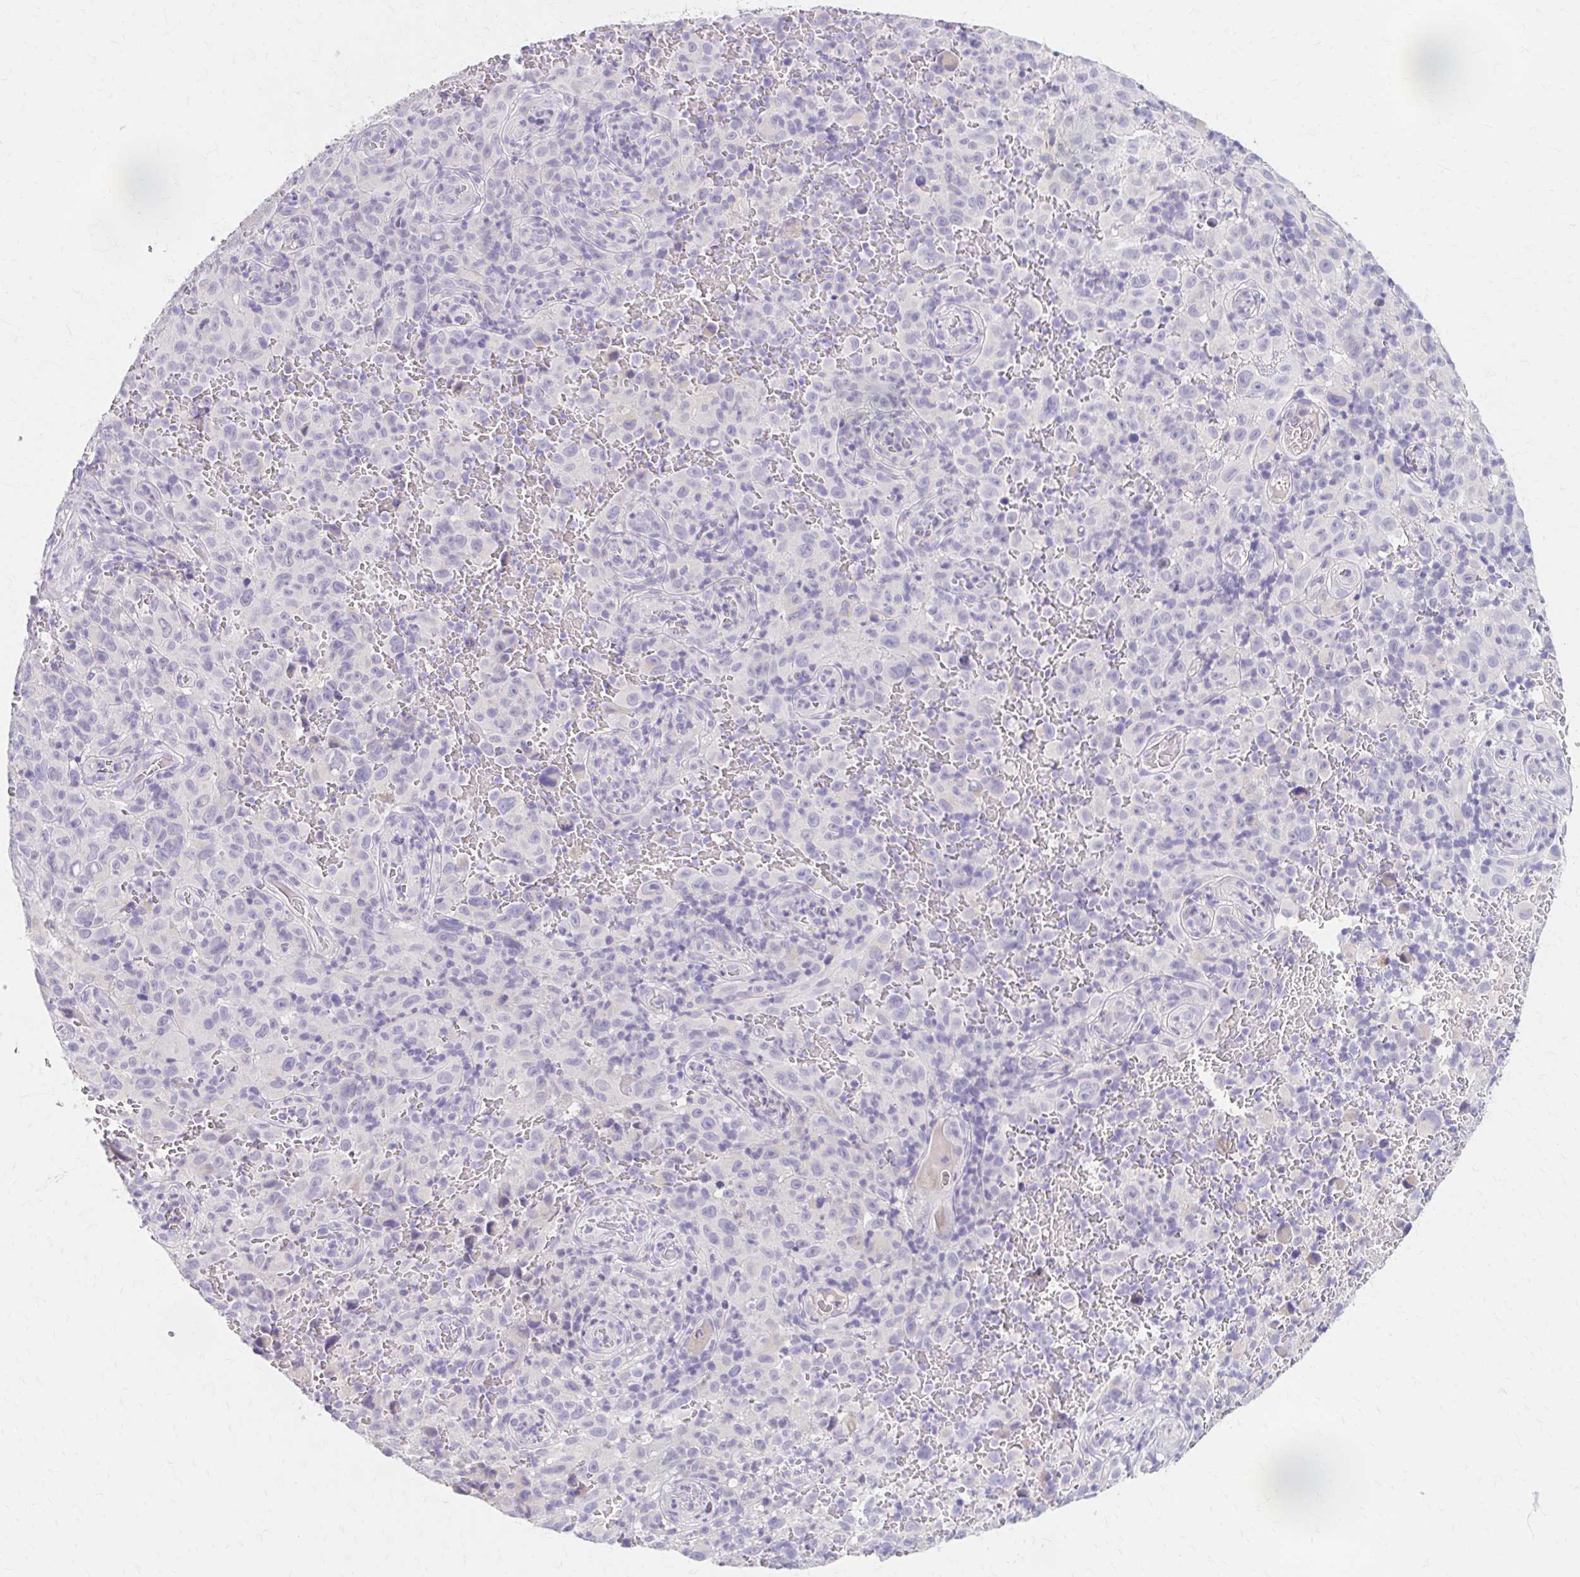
{"staining": {"intensity": "negative", "quantity": "none", "location": "none"}, "tissue": "melanoma", "cell_type": "Tumor cells", "image_type": "cancer", "snomed": [{"axis": "morphology", "description": "Malignant melanoma, NOS"}, {"axis": "topography", "description": "Skin"}], "caption": "Image shows no significant protein positivity in tumor cells of melanoma.", "gene": "AZGP1", "patient": {"sex": "female", "age": 82}}